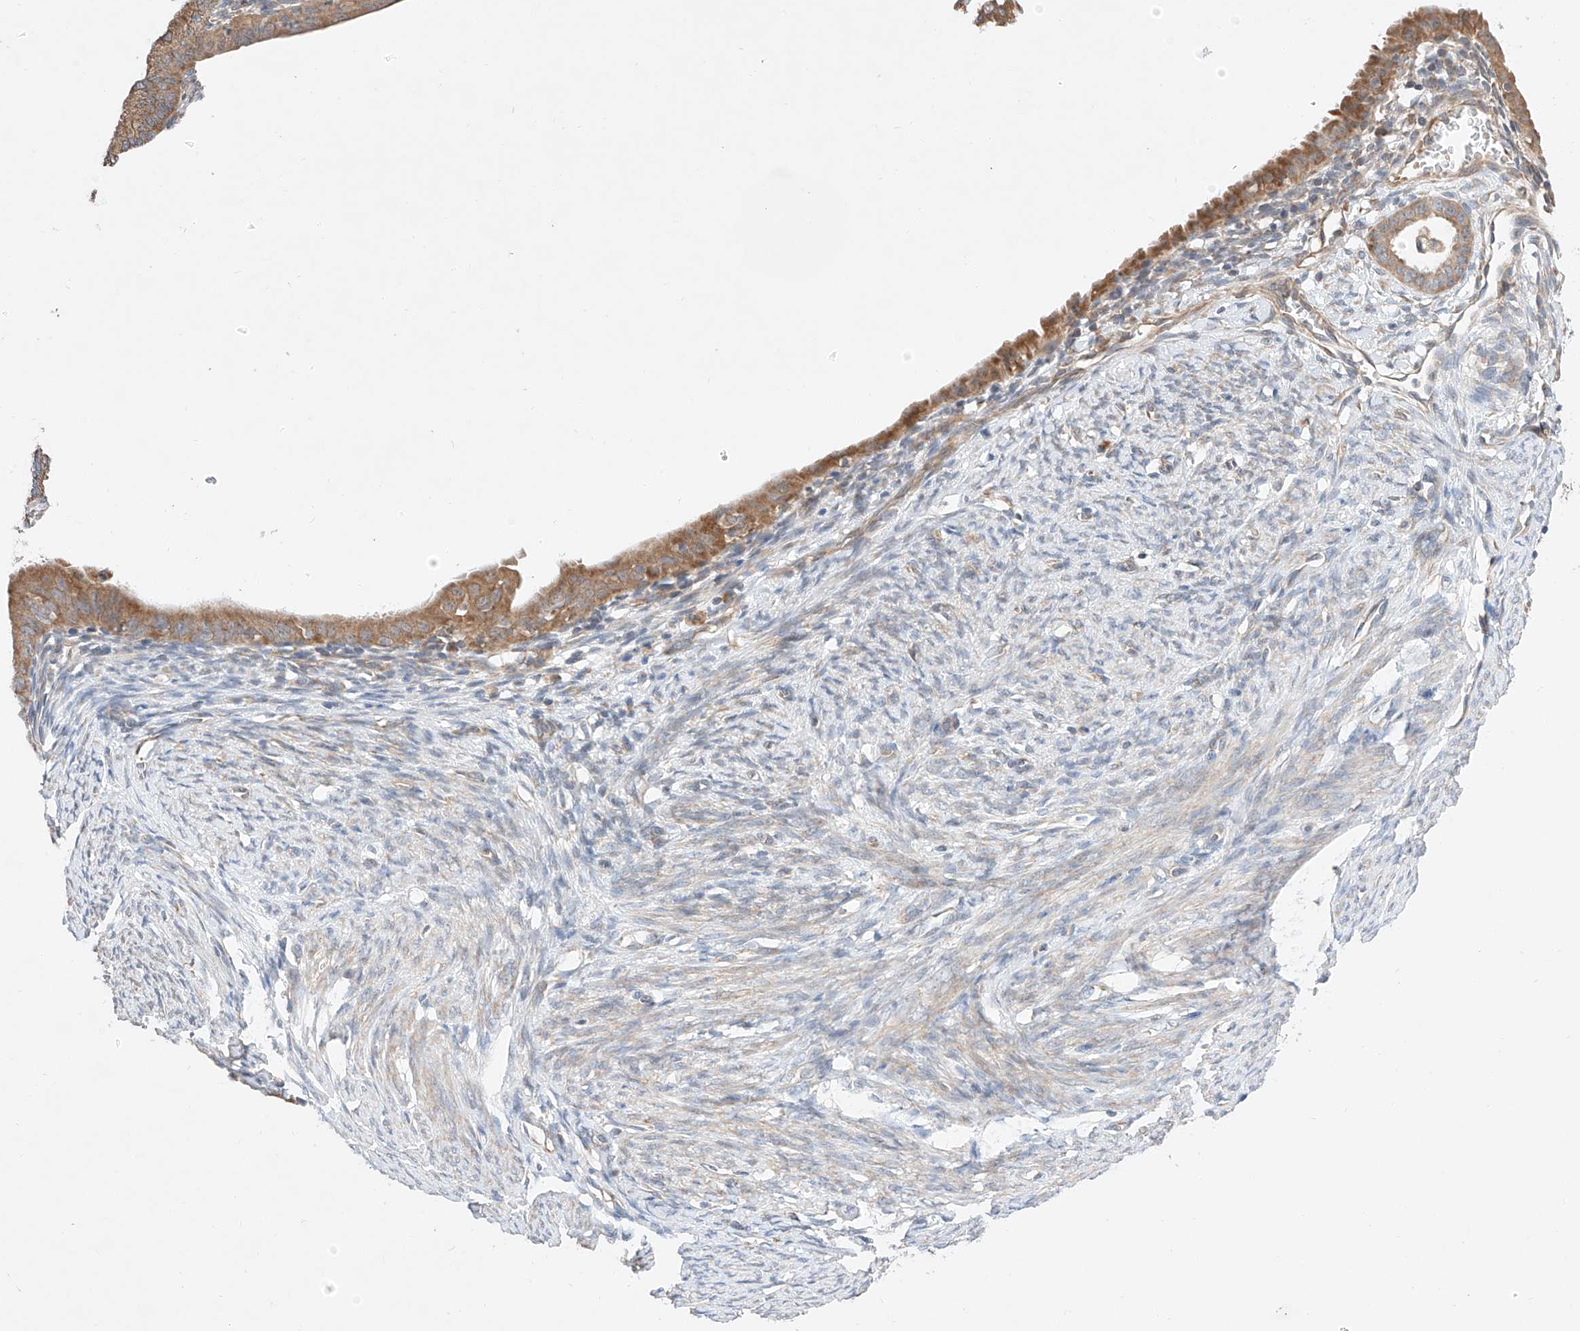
{"staining": {"intensity": "moderate", "quantity": ">75%", "location": "cytoplasmic/membranous"}, "tissue": "endometrial cancer", "cell_type": "Tumor cells", "image_type": "cancer", "snomed": [{"axis": "morphology", "description": "Adenocarcinoma, NOS"}, {"axis": "topography", "description": "Endometrium"}], "caption": "IHC (DAB) staining of human adenocarcinoma (endometrial) shows moderate cytoplasmic/membranous protein positivity in approximately >75% of tumor cells.", "gene": "C6orf118", "patient": {"sex": "female", "age": 51}}